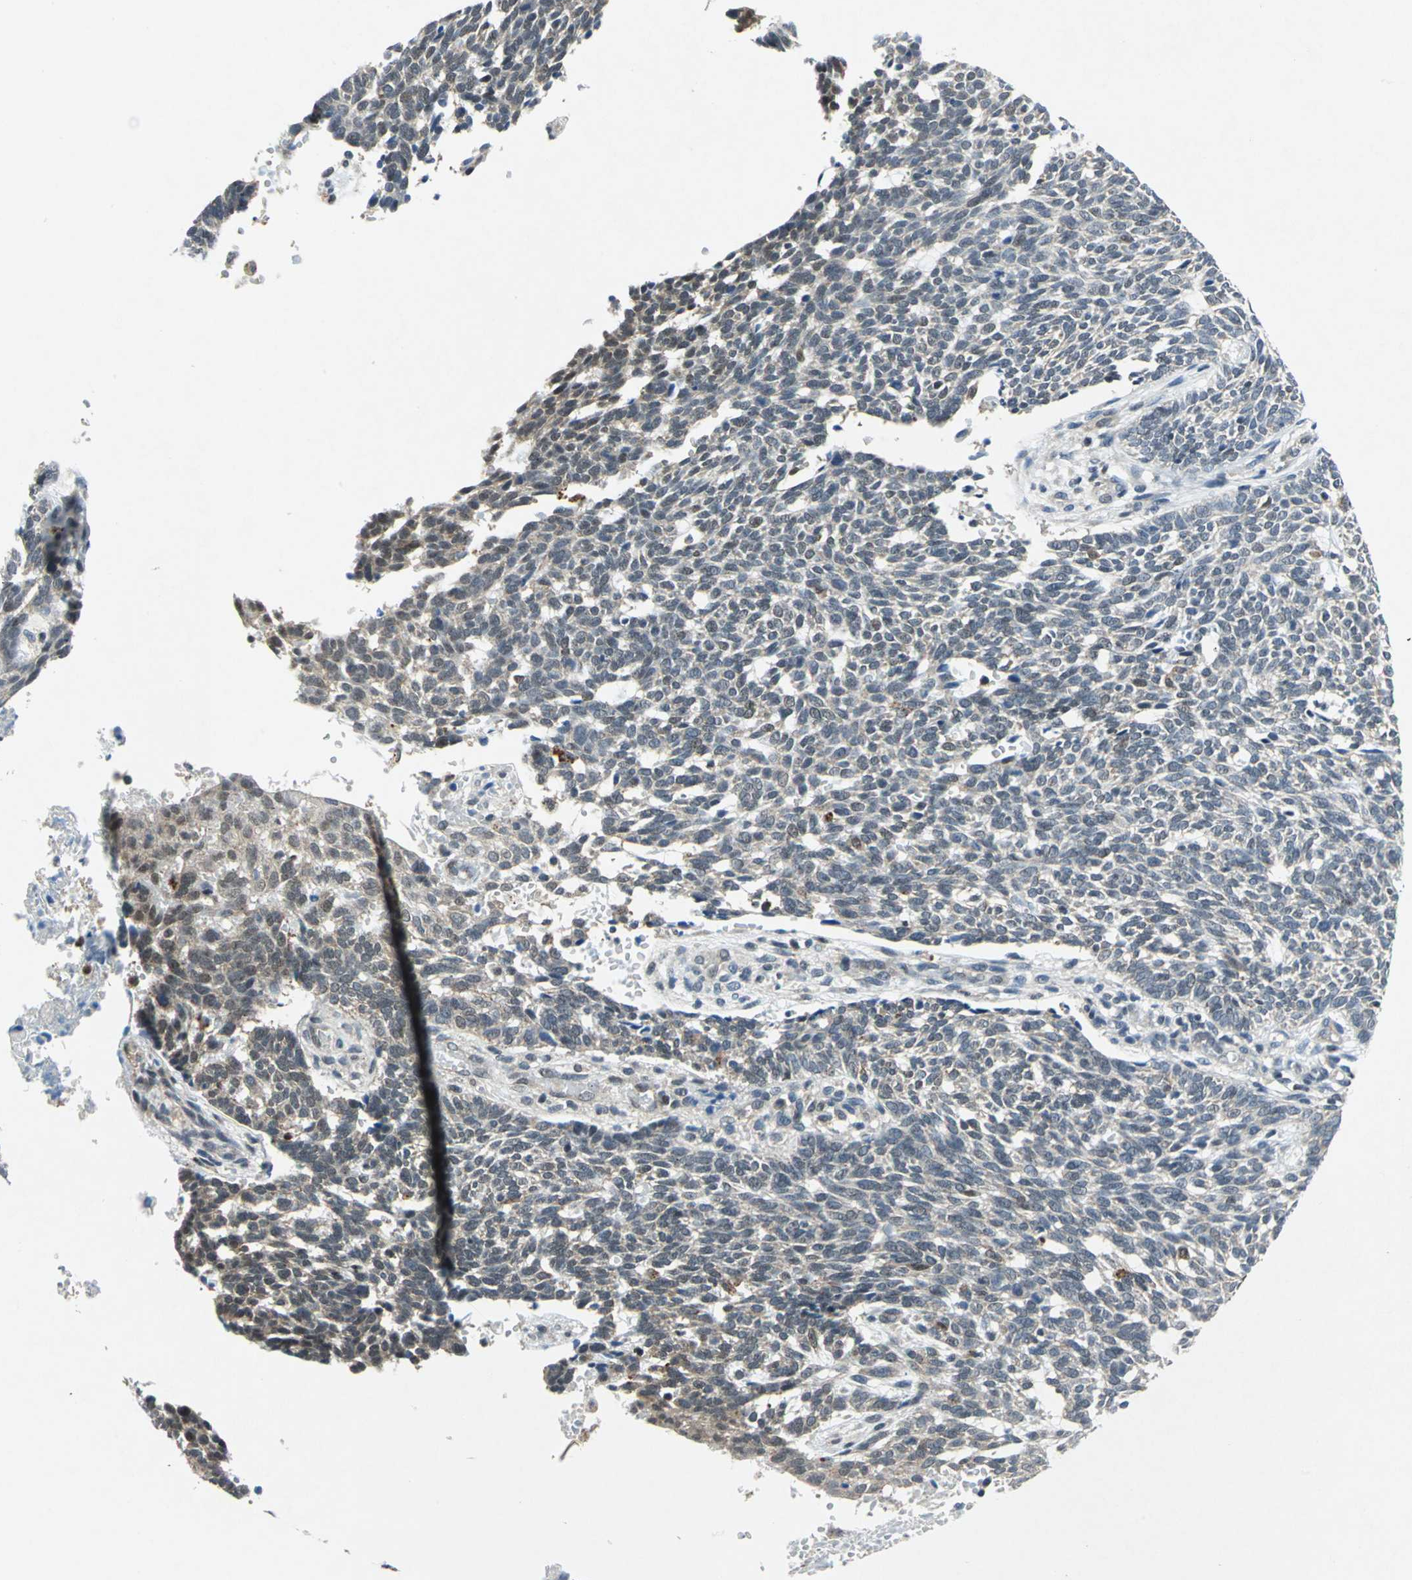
{"staining": {"intensity": "negative", "quantity": "none", "location": "none"}, "tissue": "skin cancer", "cell_type": "Tumor cells", "image_type": "cancer", "snomed": [{"axis": "morphology", "description": "Normal tissue, NOS"}, {"axis": "morphology", "description": "Basal cell carcinoma"}, {"axis": "topography", "description": "Skin"}], "caption": "A histopathology image of human skin cancer (basal cell carcinoma) is negative for staining in tumor cells.", "gene": "PIN1", "patient": {"sex": "male", "age": 87}}